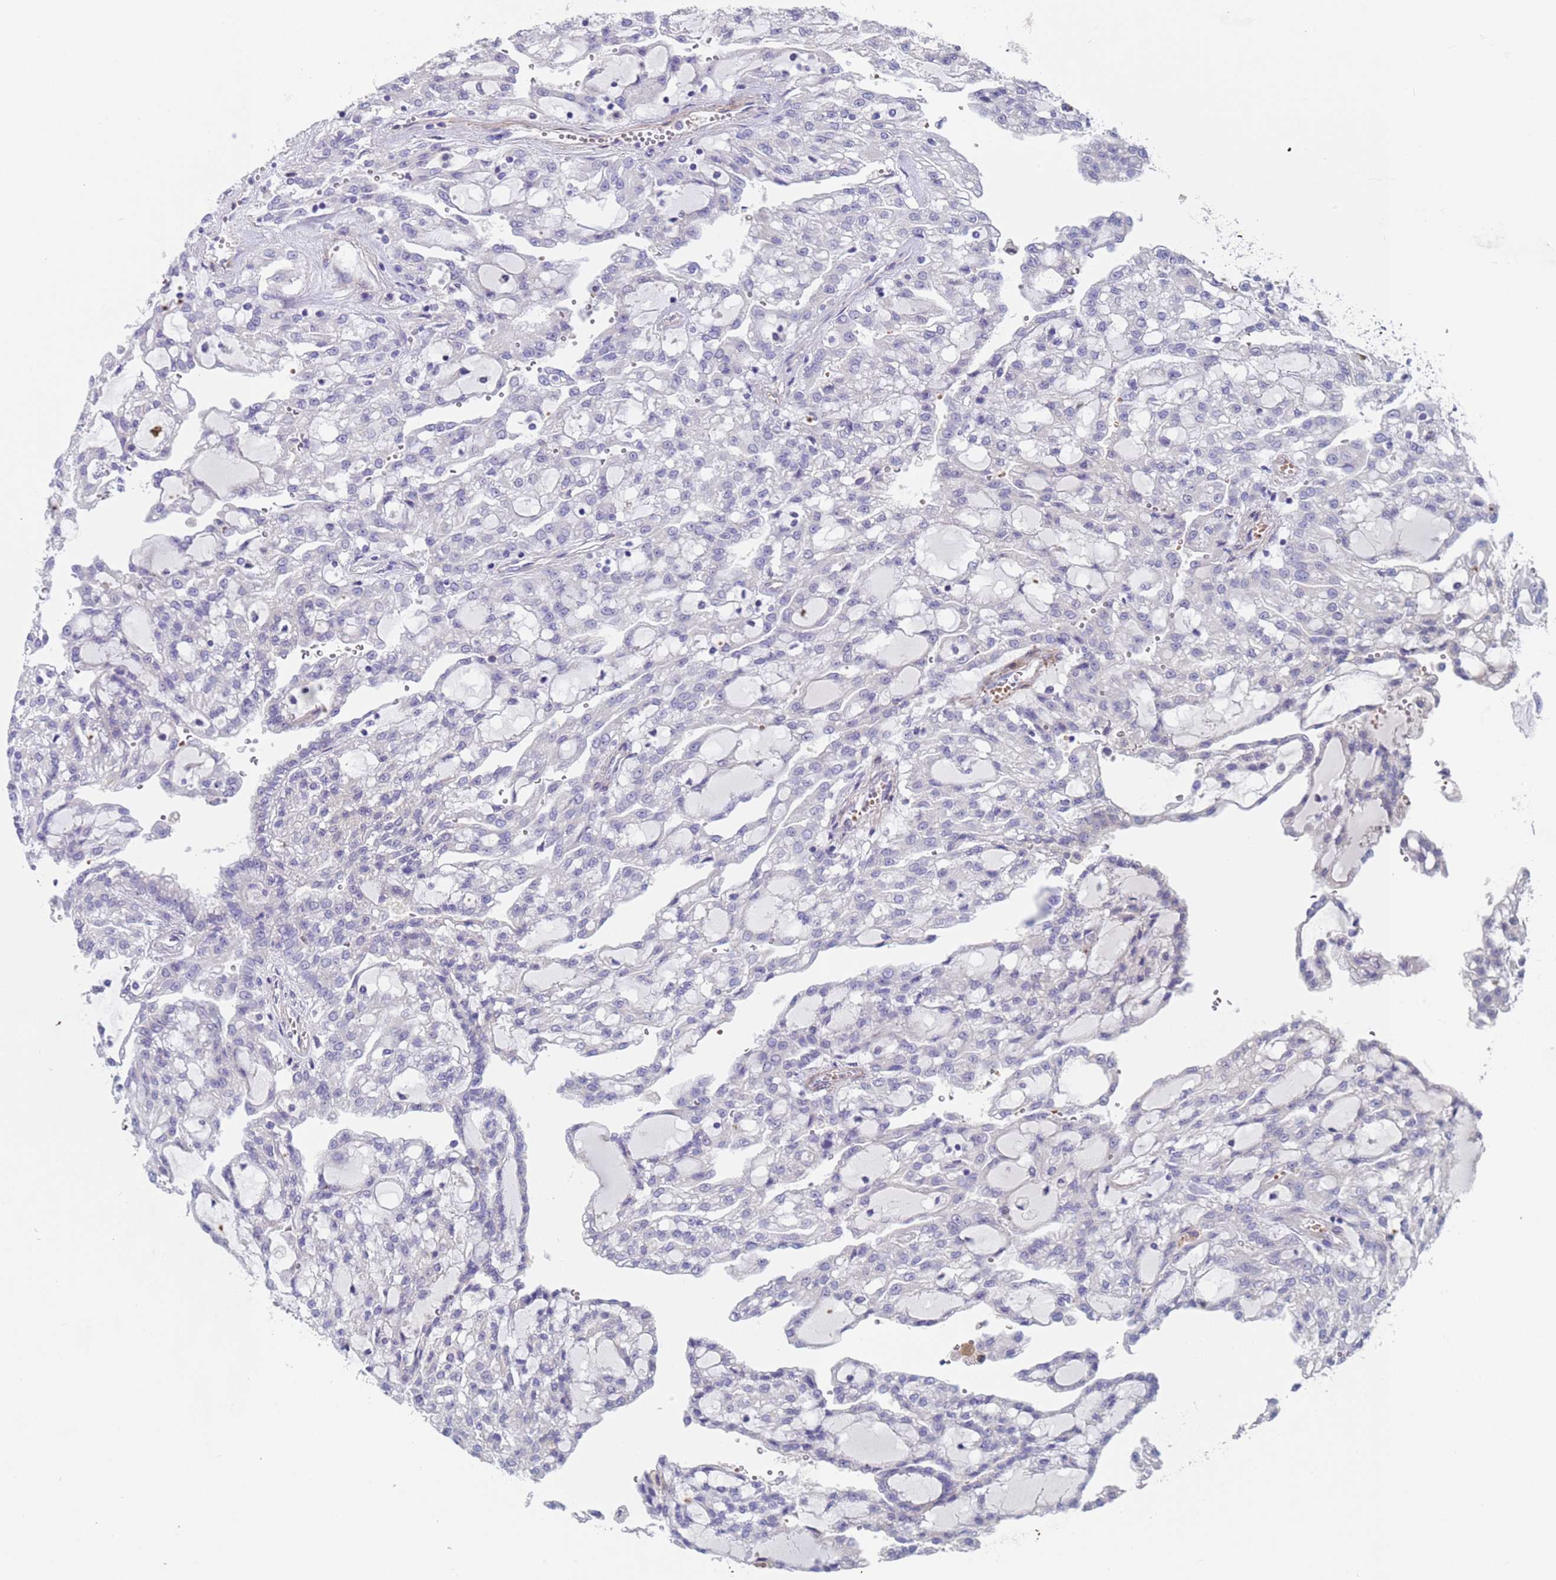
{"staining": {"intensity": "negative", "quantity": "none", "location": "none"}, "tissue": "renal cancer", "cell_type": "Tumor cells", "image_type": "cancer", "snomed": [{"axis": "morphology", "description": "Adenocarcinoma, NOS"}, {"axis": "topography", "description": "Kidney"}], "caption": "Immunohistochemical staining of renal cancer exhibits no significant staining in tumor cells.", "gene": "KBTBD3", "patient": {"sex": "male", "age": 63}}